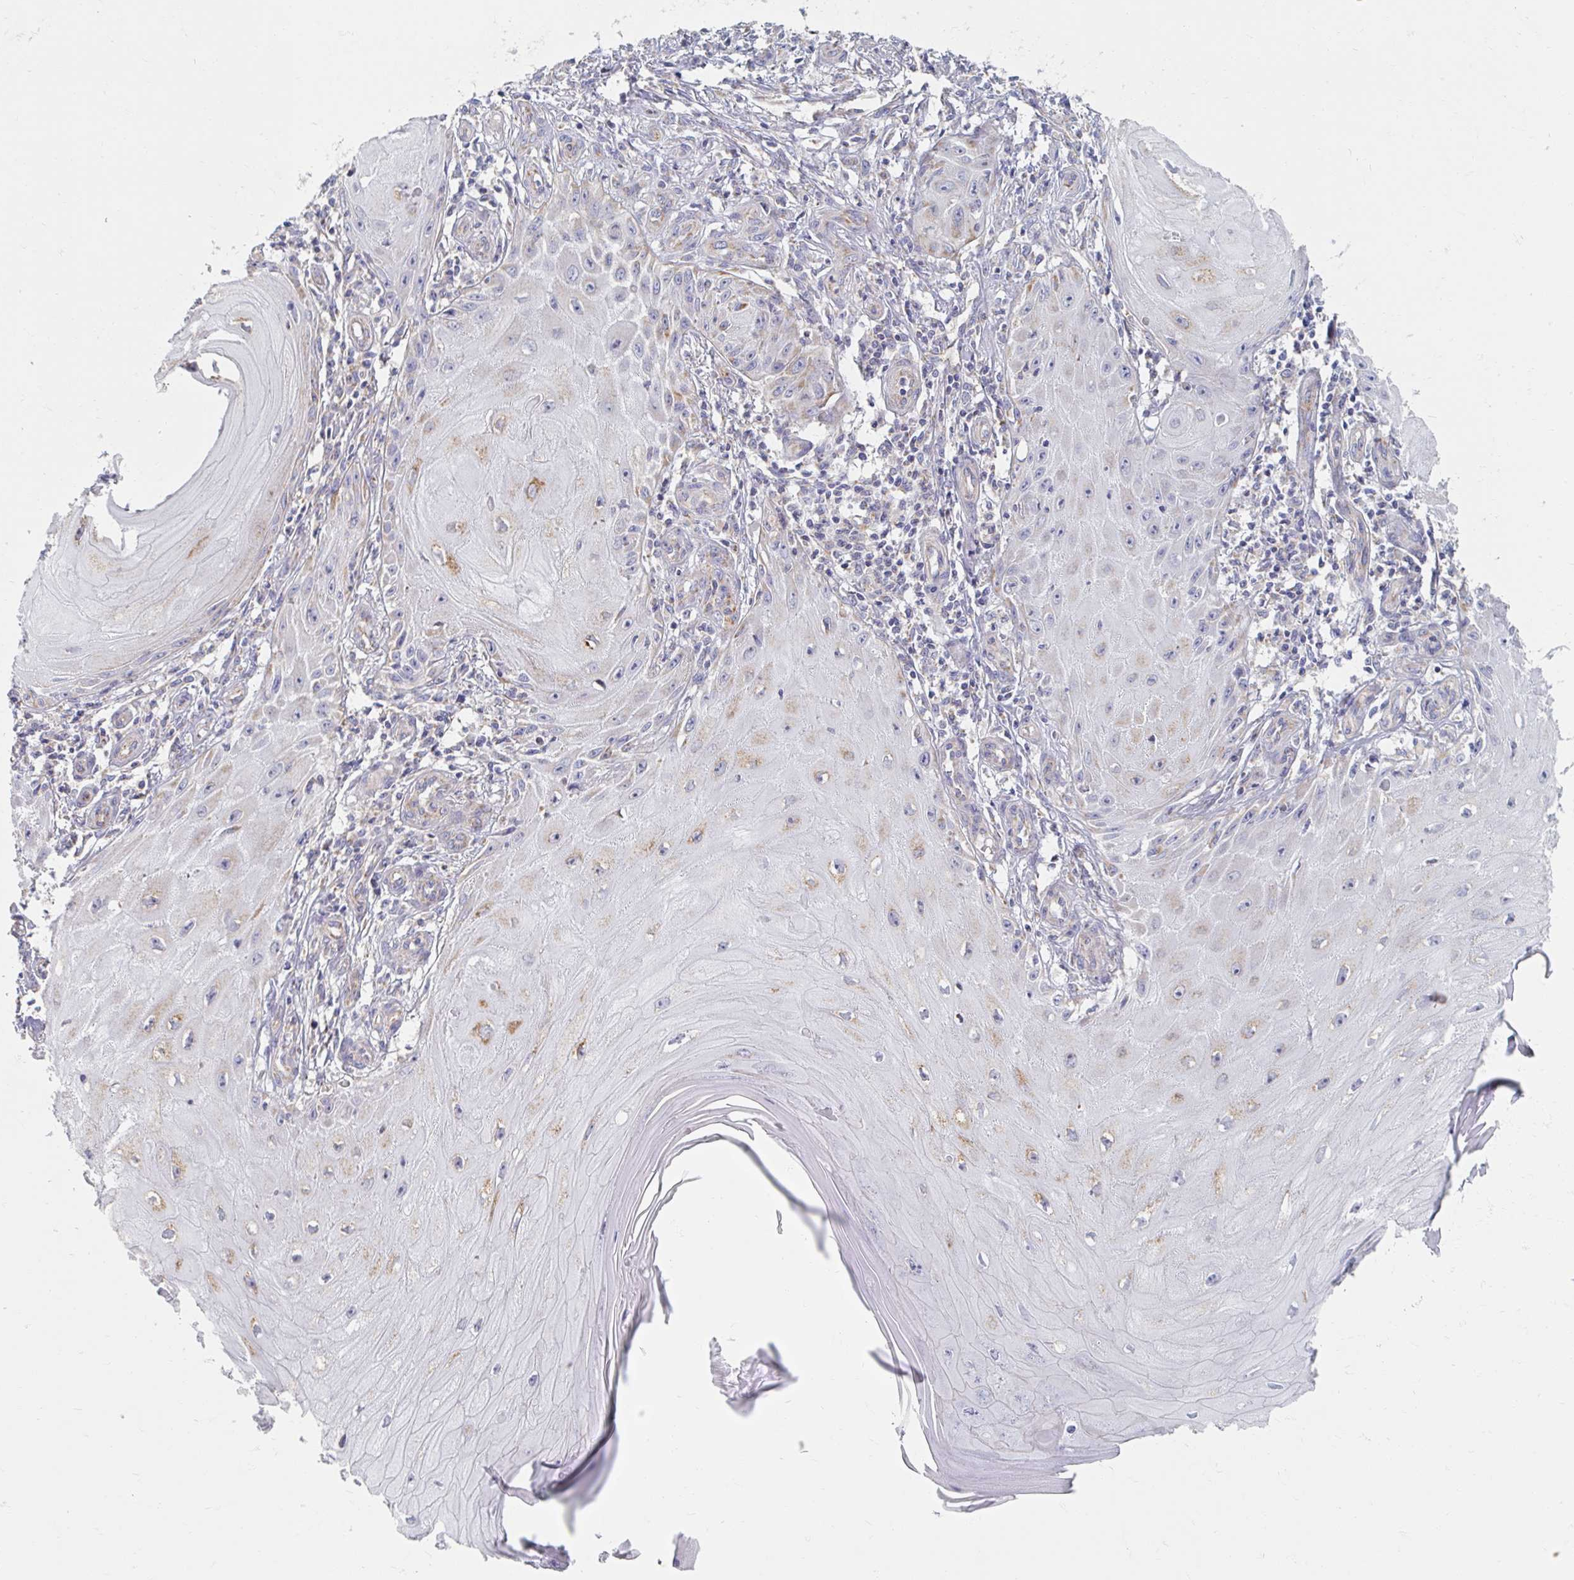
{"staining": {"intensity": "moderate", "quantity": ">75%", "location": "cytoplasmic/membranous"}, "tissue": "skin cancer", "cell_type": "Tumor cells", "image_type": "cancer", "snomed": [{"axis": "morphology", "description": "Squamous cell carcinoma, NOS"}, {"axis": "topography", "description": "Skin"}], "caption": "Tumor cells demonstrate moderate cytoplasmic/membranous staining in about >75% of cells in skin cancer.", "gene": "MAVS", "patient": {"sex": "female", "age": 77}}